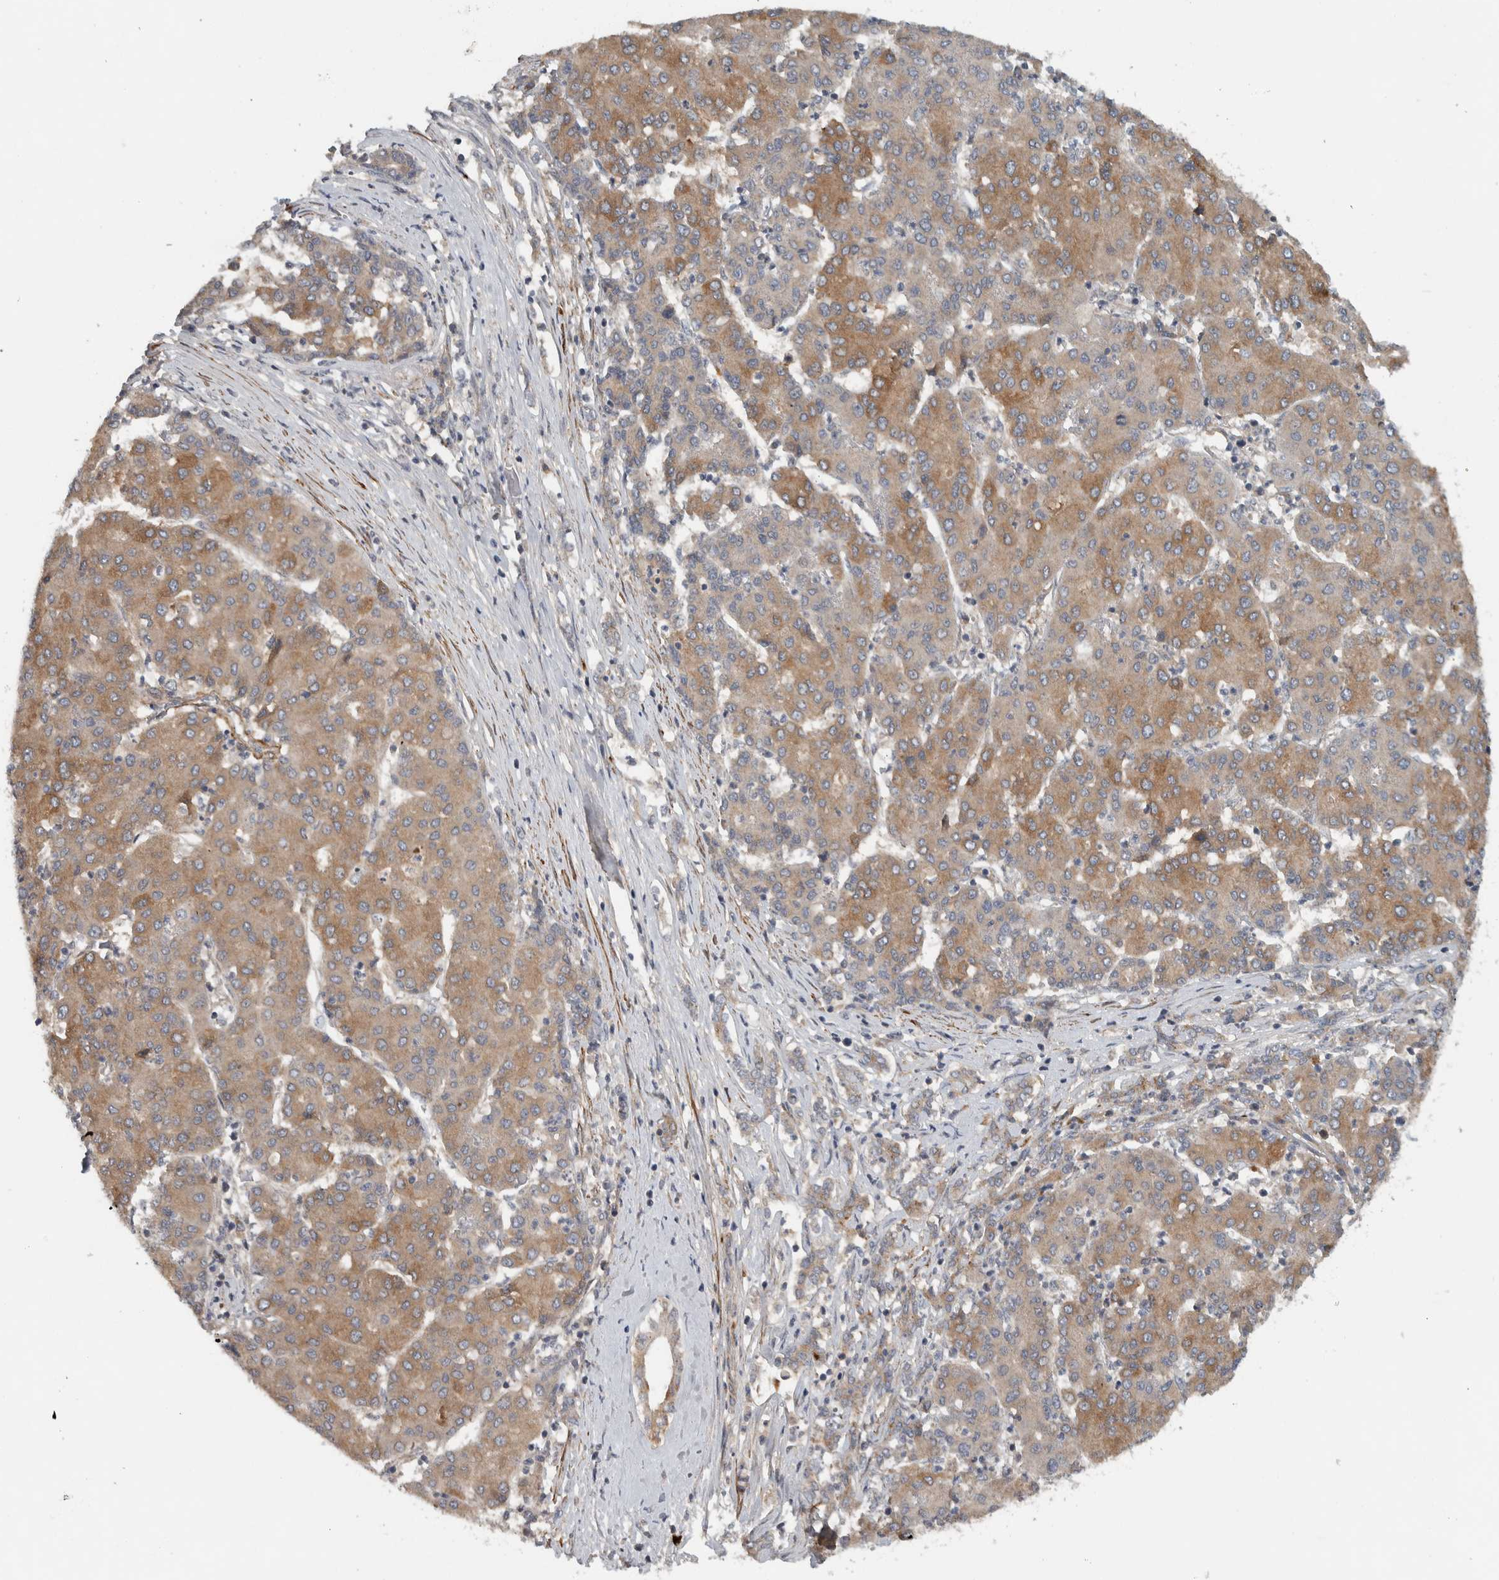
{"staining": {"intensity": "moderate", "quantity": ">75%", "location": "cytoplasmic/membranous"}, "tissue": "liver cancer", "cell_type": "Tumor cells", "image_type": "cancer", "snomed": [{"axis": "morphology", "description": "Carcinoma, Hepatocellular, NOS"}, {"axis": "topography", "description": "Liver"}], "caption": "High-magnification brightfield microscopy of liver hepatocellular carcinoma stained with DAB (brown) and counterstained with hematoxylin (blue). tumor cells exhibit moderate cytoplasmic/membranous positivity is seen in about>75% of cells. (DAB (3,3'-diaminobenzidine) = brown stain, brightfield microscopy at high magnification).", "gene": "LBHD1", "patient": {"sex": "male", "age": 65}}